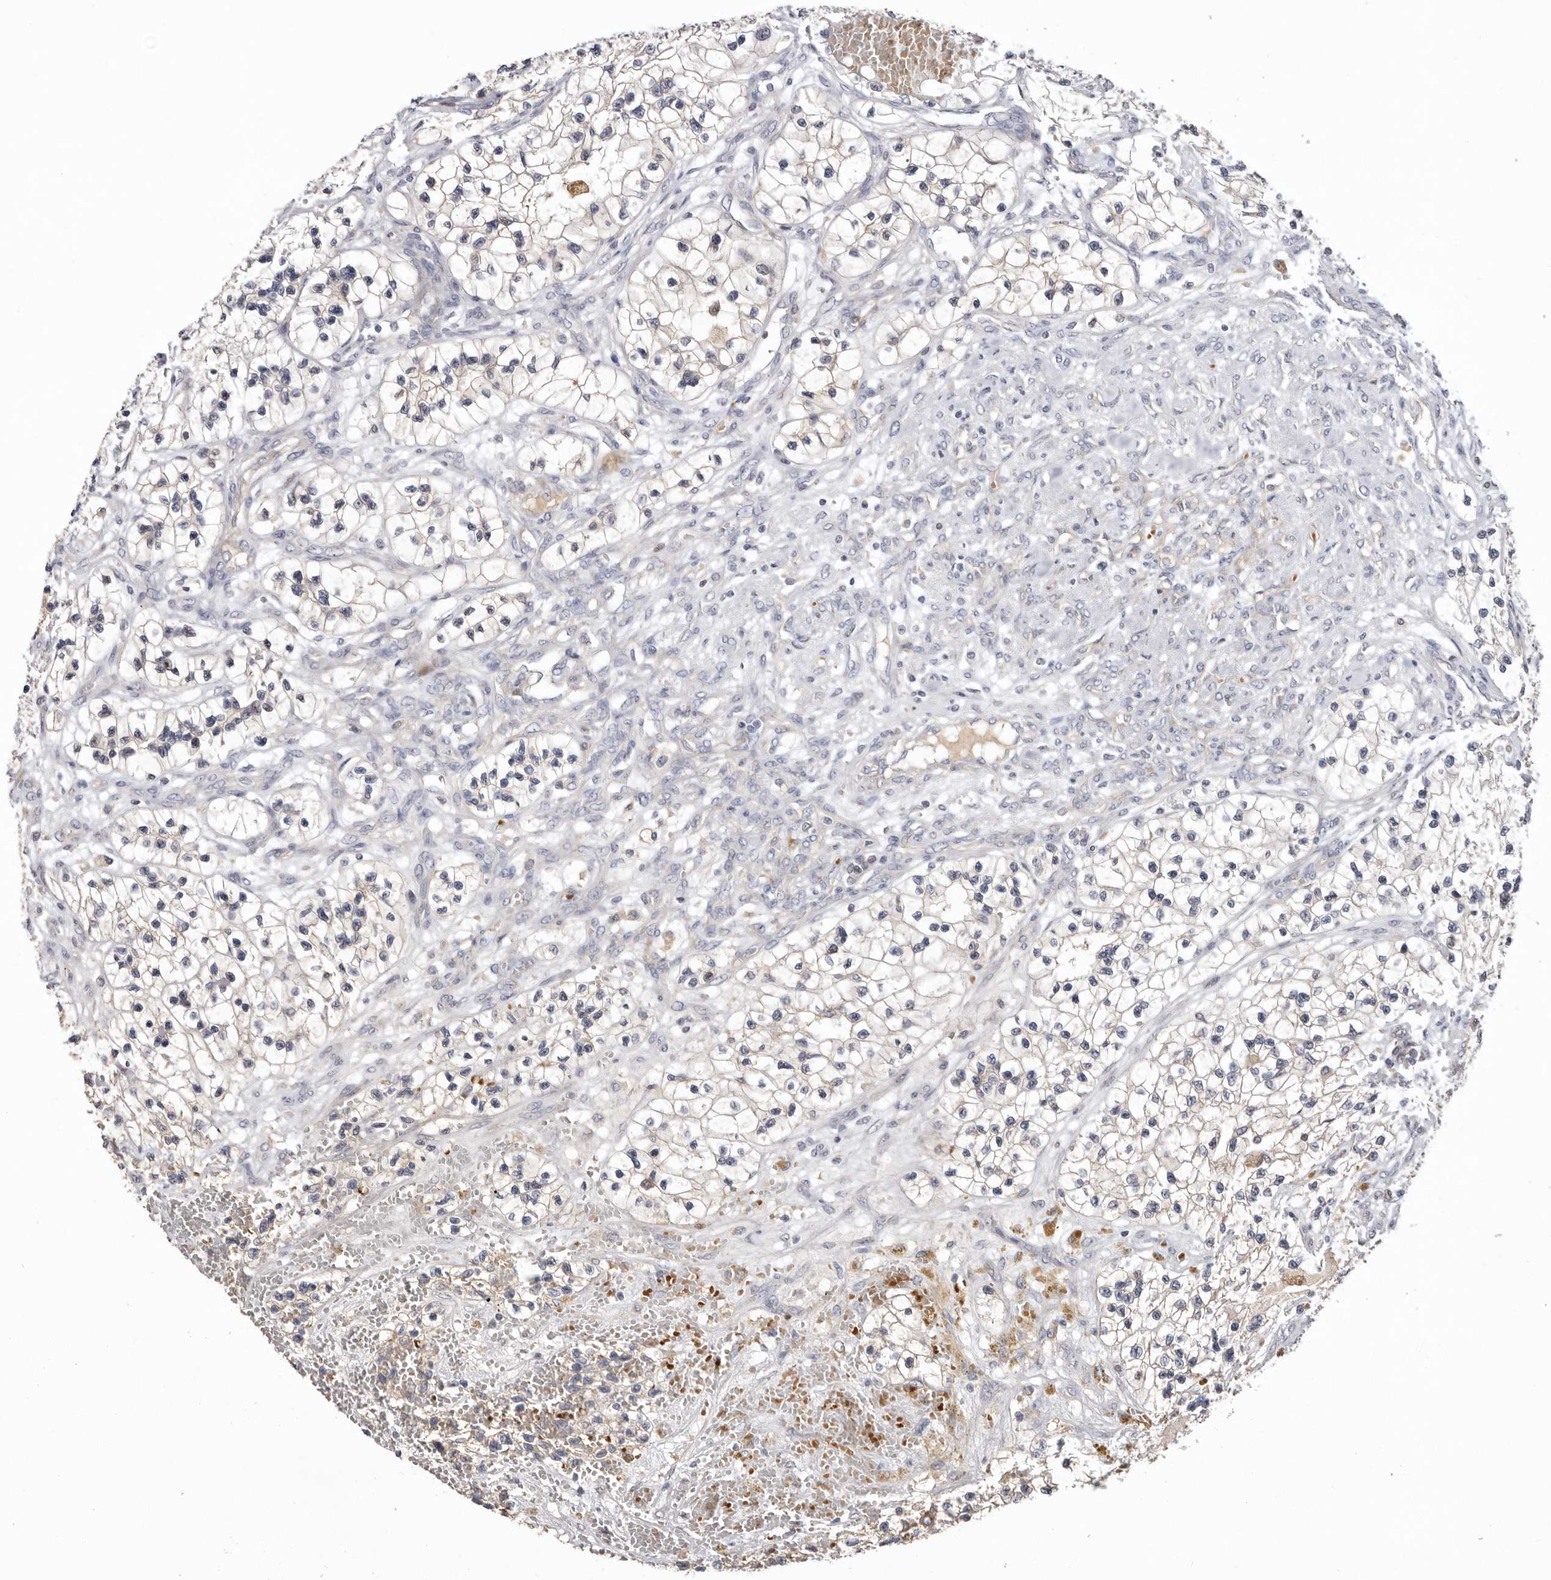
{"staining": {"intensity": "negative", "quantity": "none", "location": "none"}, "tissue": "renal cancer", "cell_type": "Tumor cells", "image_type": "cancer", "snomed": [{"axis": "morphology", "description": "Adenocarcinoma, NOS"}, {"axis": "topography", "description": "Kidney"}], "caption": "A micrograph of renal cancer stained for a protein exhibits no brown staining in tumor cells.", "gene": "LMLN", "patient": {"sex": "female", "age": 57}}